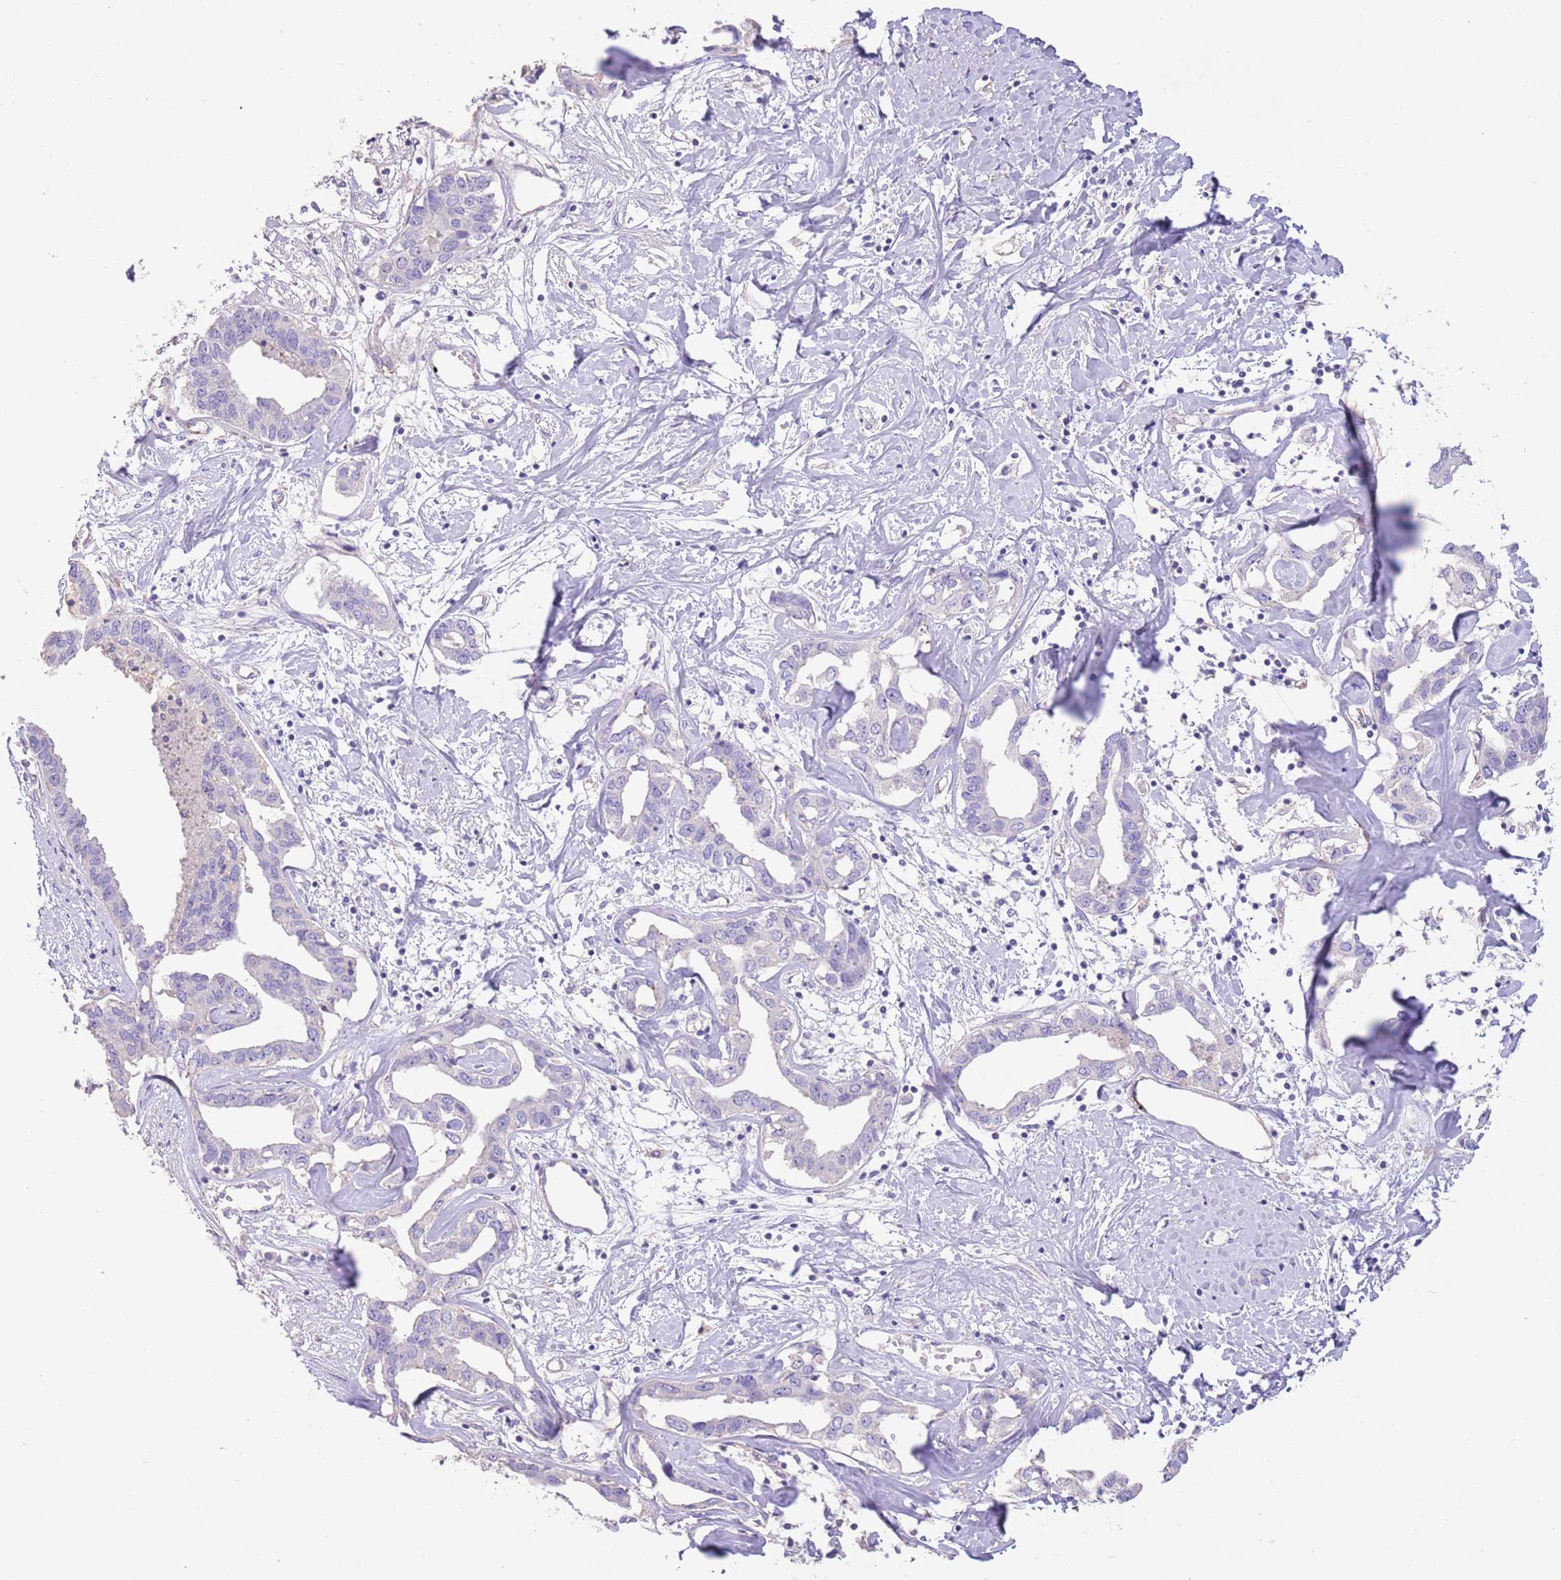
{"staining": {"intensity": "negative", "quantity": "none", "location": "none"}, "tissue": "liver cancer", "cell_type": "Tumor cells", "image_type": "cancer", "snomed": [{"axis": "morphology", "description": "Cholangiocarcinoma"}, {"axis": "topography", "description": "Liver"}], "caption": "Liver cholangiocarcinoma stained for a protein using immunohistochemistry demonstrates no expression tumor cells.", "gene": "SFTPA1", "patient": {"sex": "male", "age": 59}}